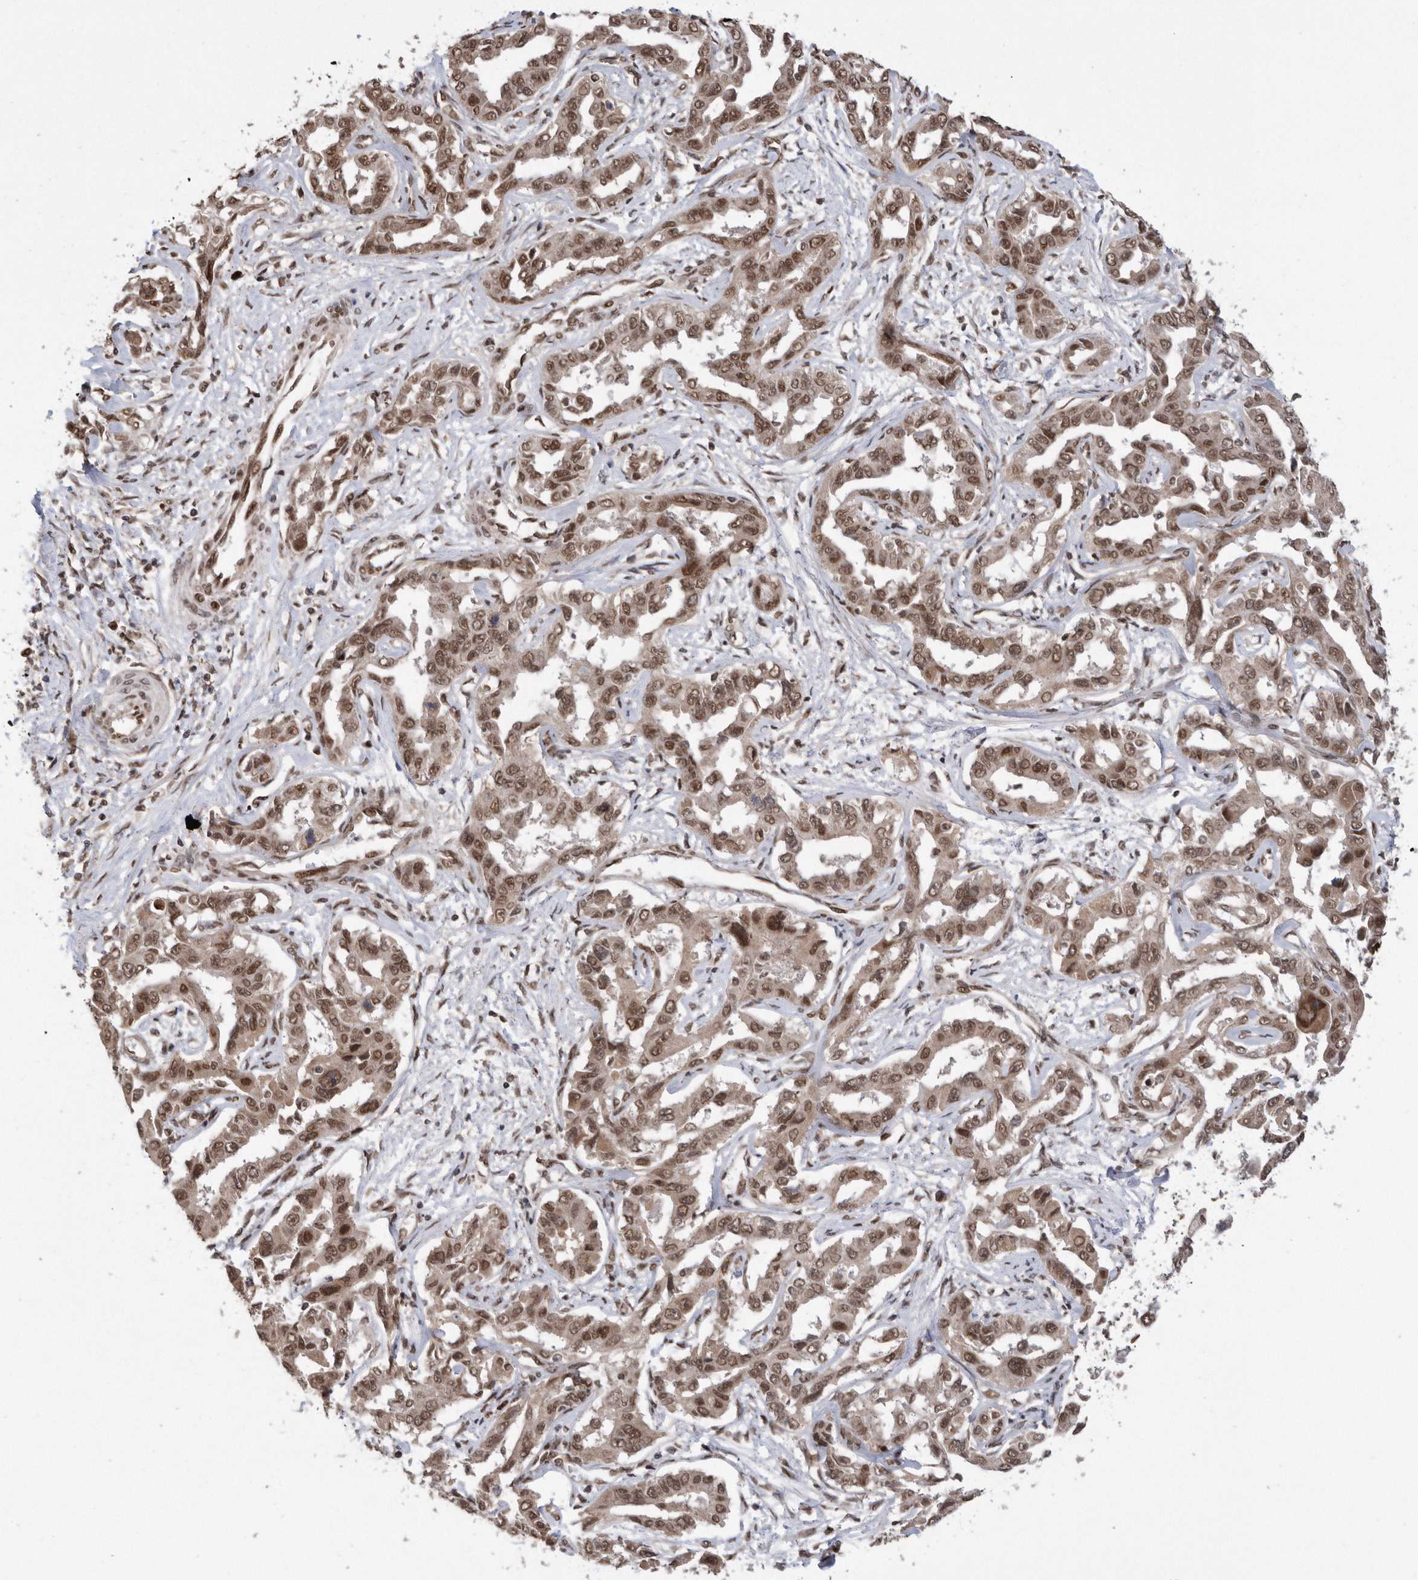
{"staining": {"intensity": "moderate", "quantity": ">75%", "location": "nuclear"}, "tissue": "liver cancer", "cell_type": "Tumor cells", "image_type": "cancer", "snomed": [{"axis": "morphology", "description": "Cholangiocarcinoma"}, {"axis": "topography", "description": "Liver"}], "caption": "Immunohistochemical staining of liver cancer reveals moderate nuclear protein staining in approximately >75% of tumor cells.", "gene": "TDRD3", "patient": {"sex": "male", "age": 59}}